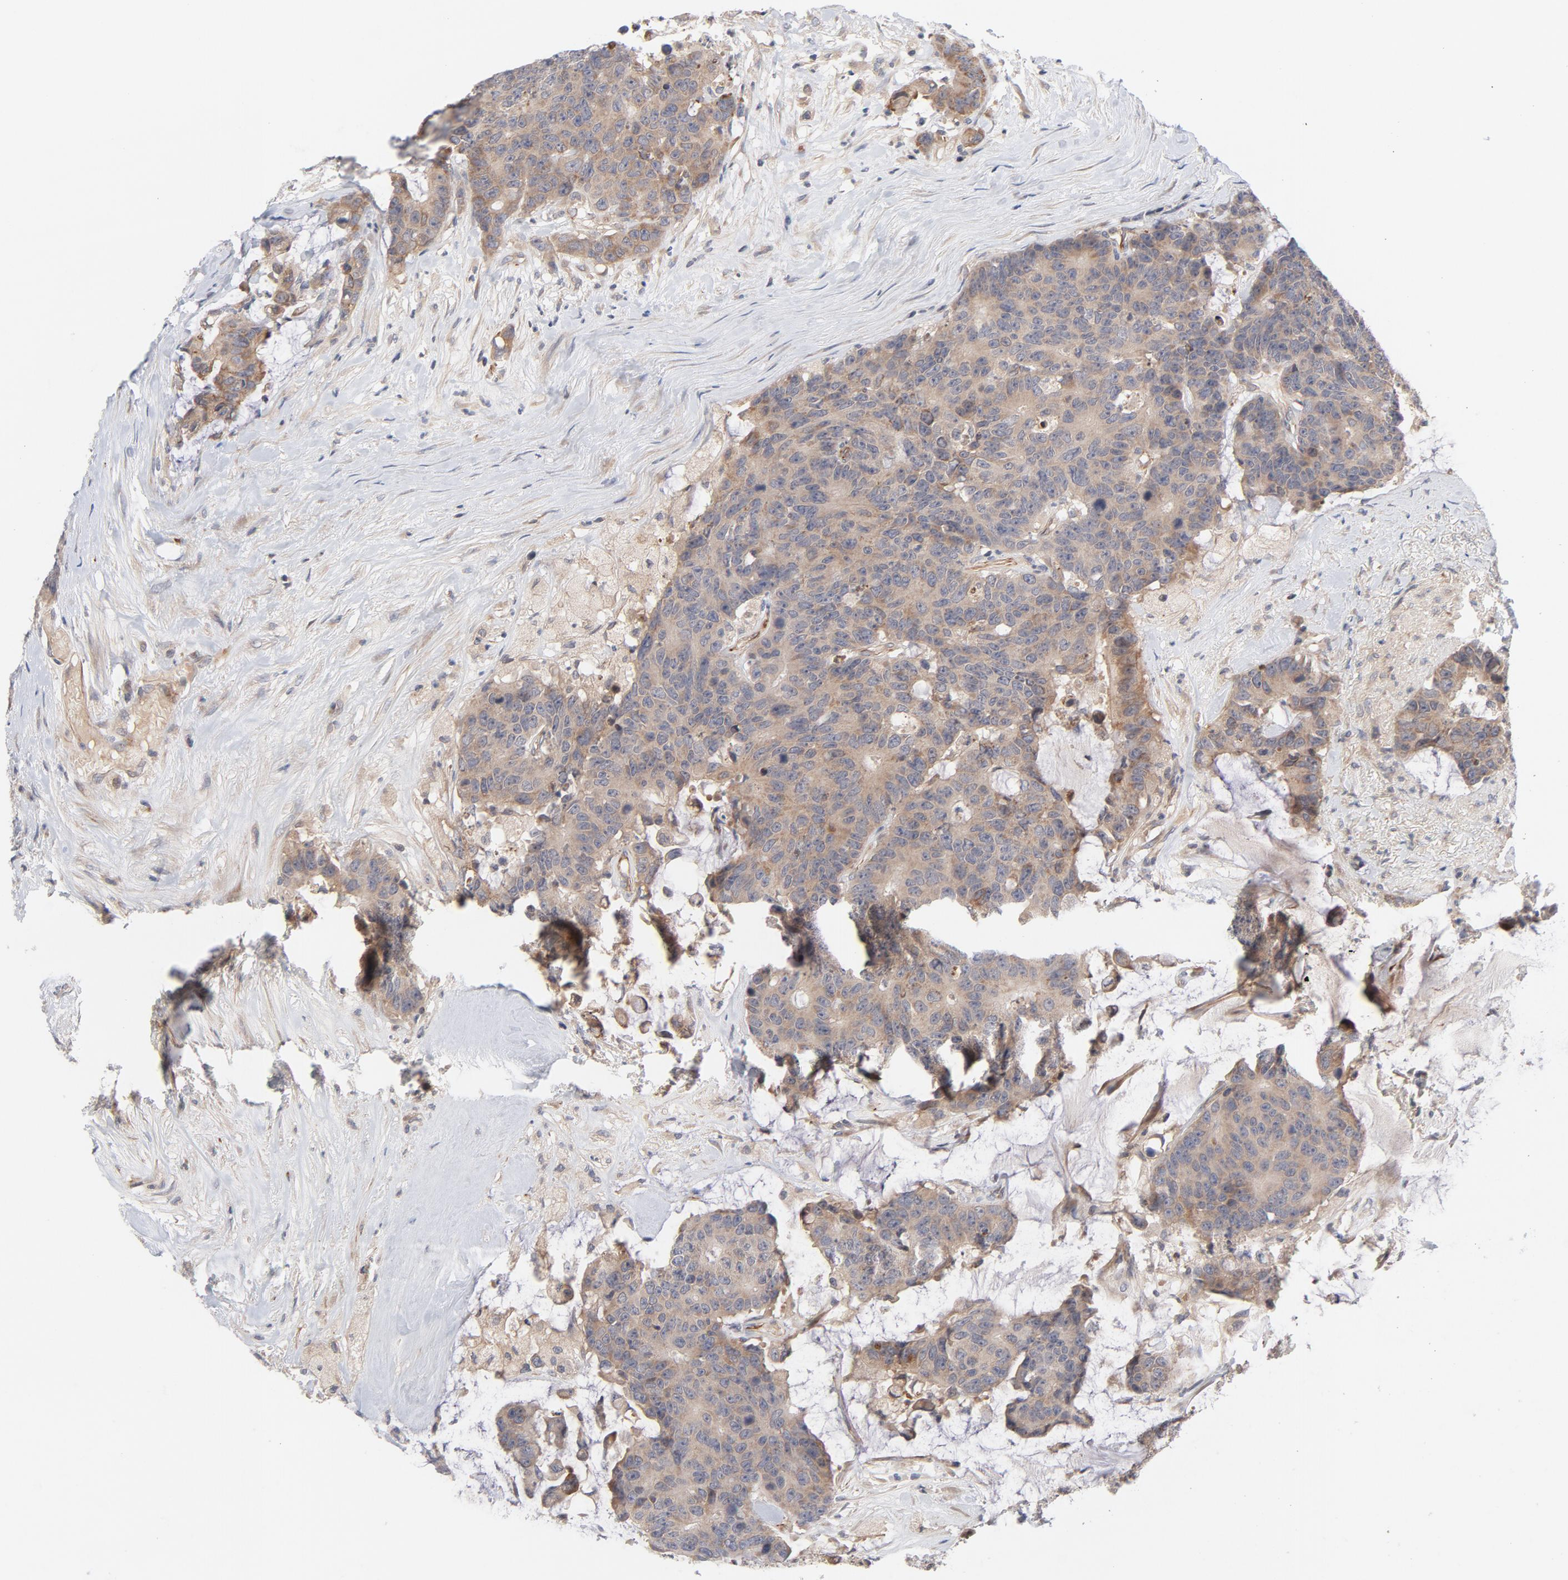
{"staining": {"intensity": "weak", "quantity": ">75%", "location": "cytoplasmic/membranous"}, "tissue": "colorectal cancer", "cell_type": "Tumor cells", "image_type": "cancer", "snomed": [{"axis": "morphology", "description": "Adenocarcinoma, NOS"}, {"axis": "topography", "description": "Colon"}], "caption": "Protein expression analysis of colorectal cancer (adenocarcinoma) reveals weak cytoplasmic/membranous staining in about >75% of tumor cells. Immunohistochemistry (ihc) stains the protein in brown and the nuclei are stained blue.", "gene": "DNAAF2", "patient": {"sex": "female", "age": 86}}